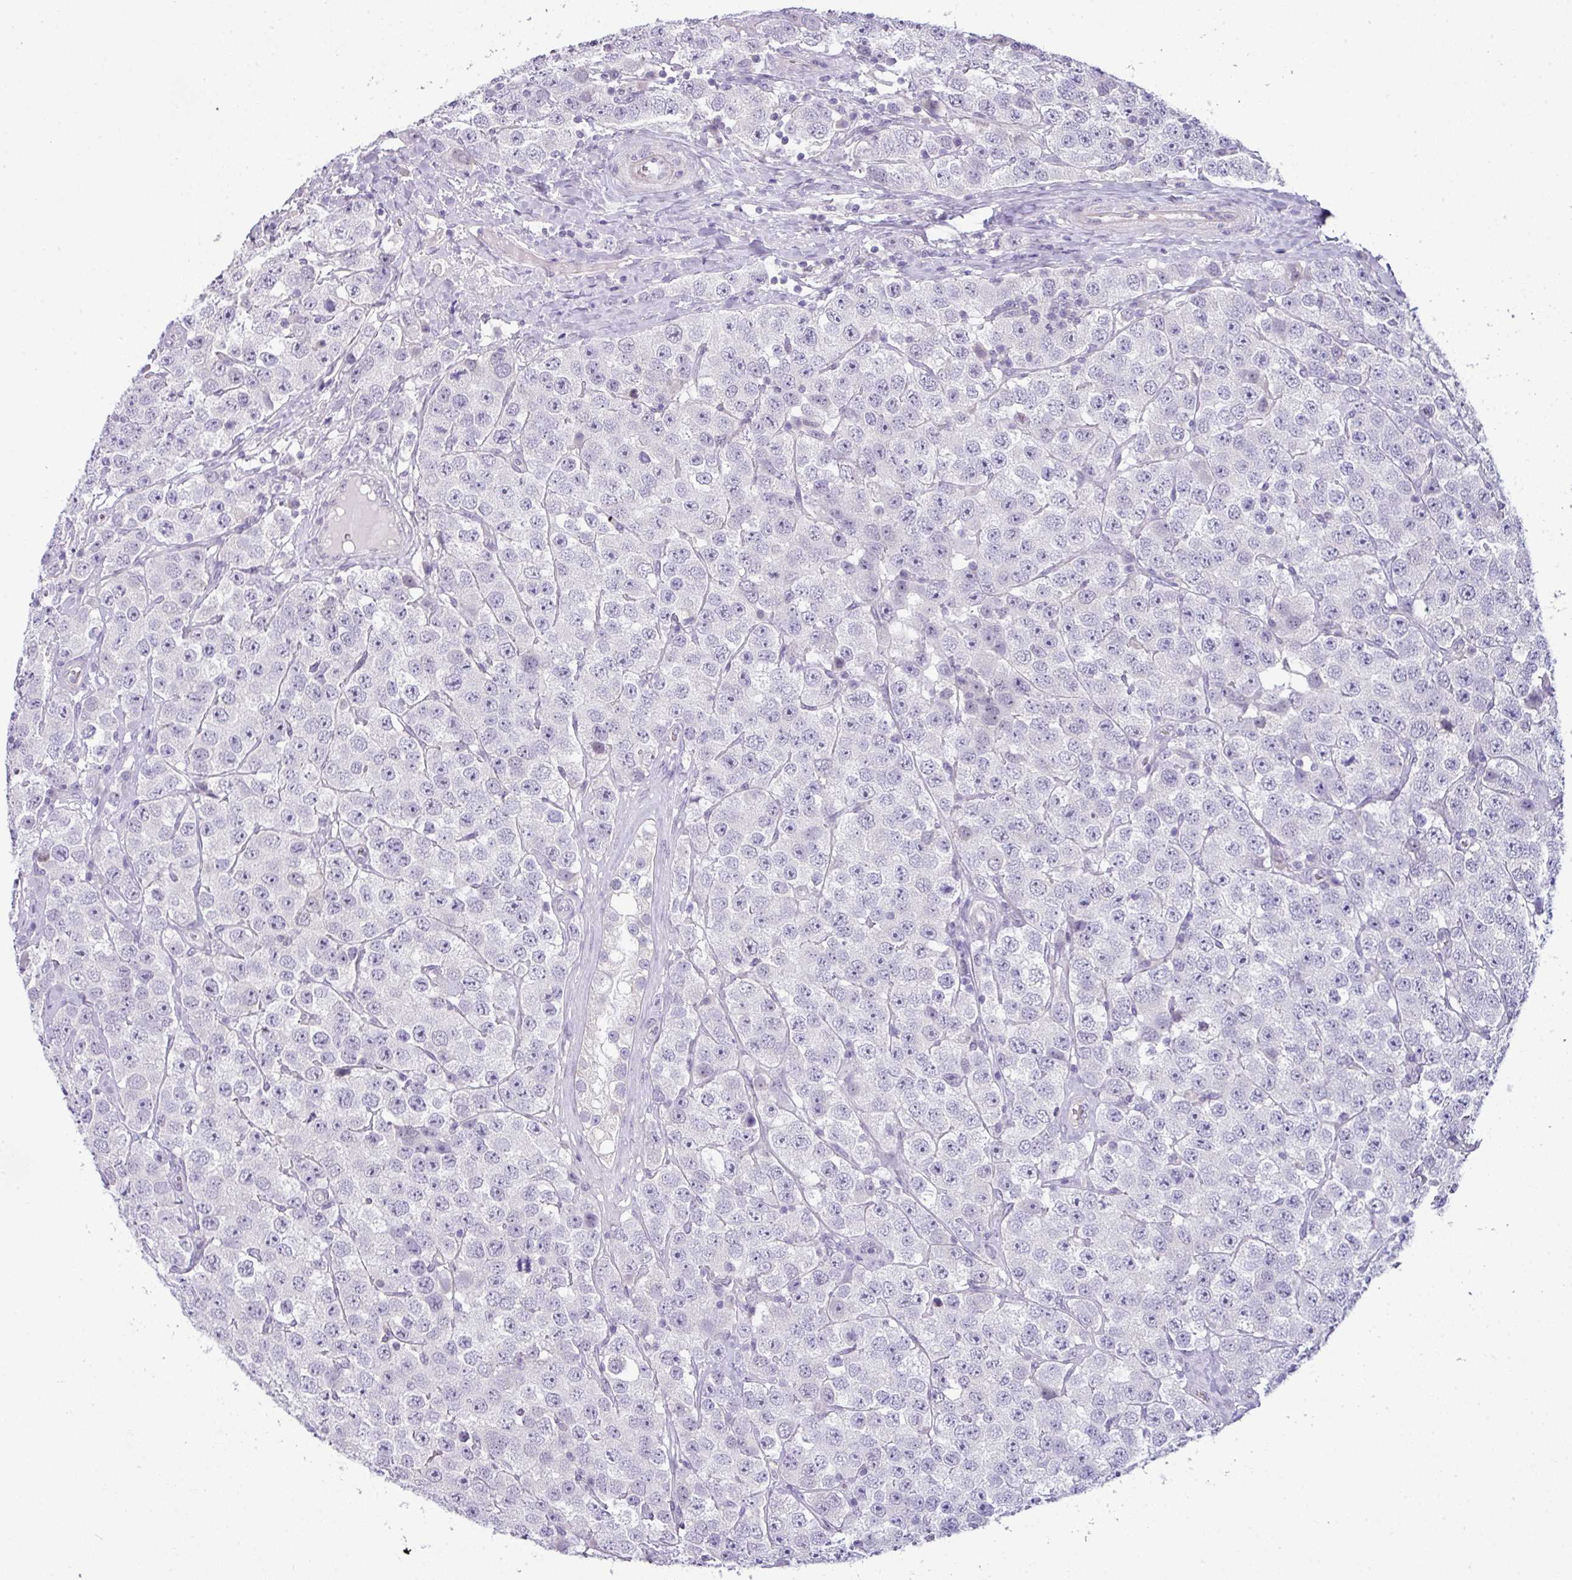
{"staining": {"intensity": "negative", "quantity": "none", "location": "none"}, "tissue": "testis cancer", "cell_type": "Tumor cells", "image_type": "cancer", "snomed": [{"axis": "morphology", "description": "Seminoma, NOS"}, {"axis": "topography", "description": "Testis"}], "caption": "Testis seminoma stained for a protein using immunohistochemistry (IHC) shows no expression tumor cells.", "gene": "HBEGF", "patient": {"sex": "male", "age": 28}}